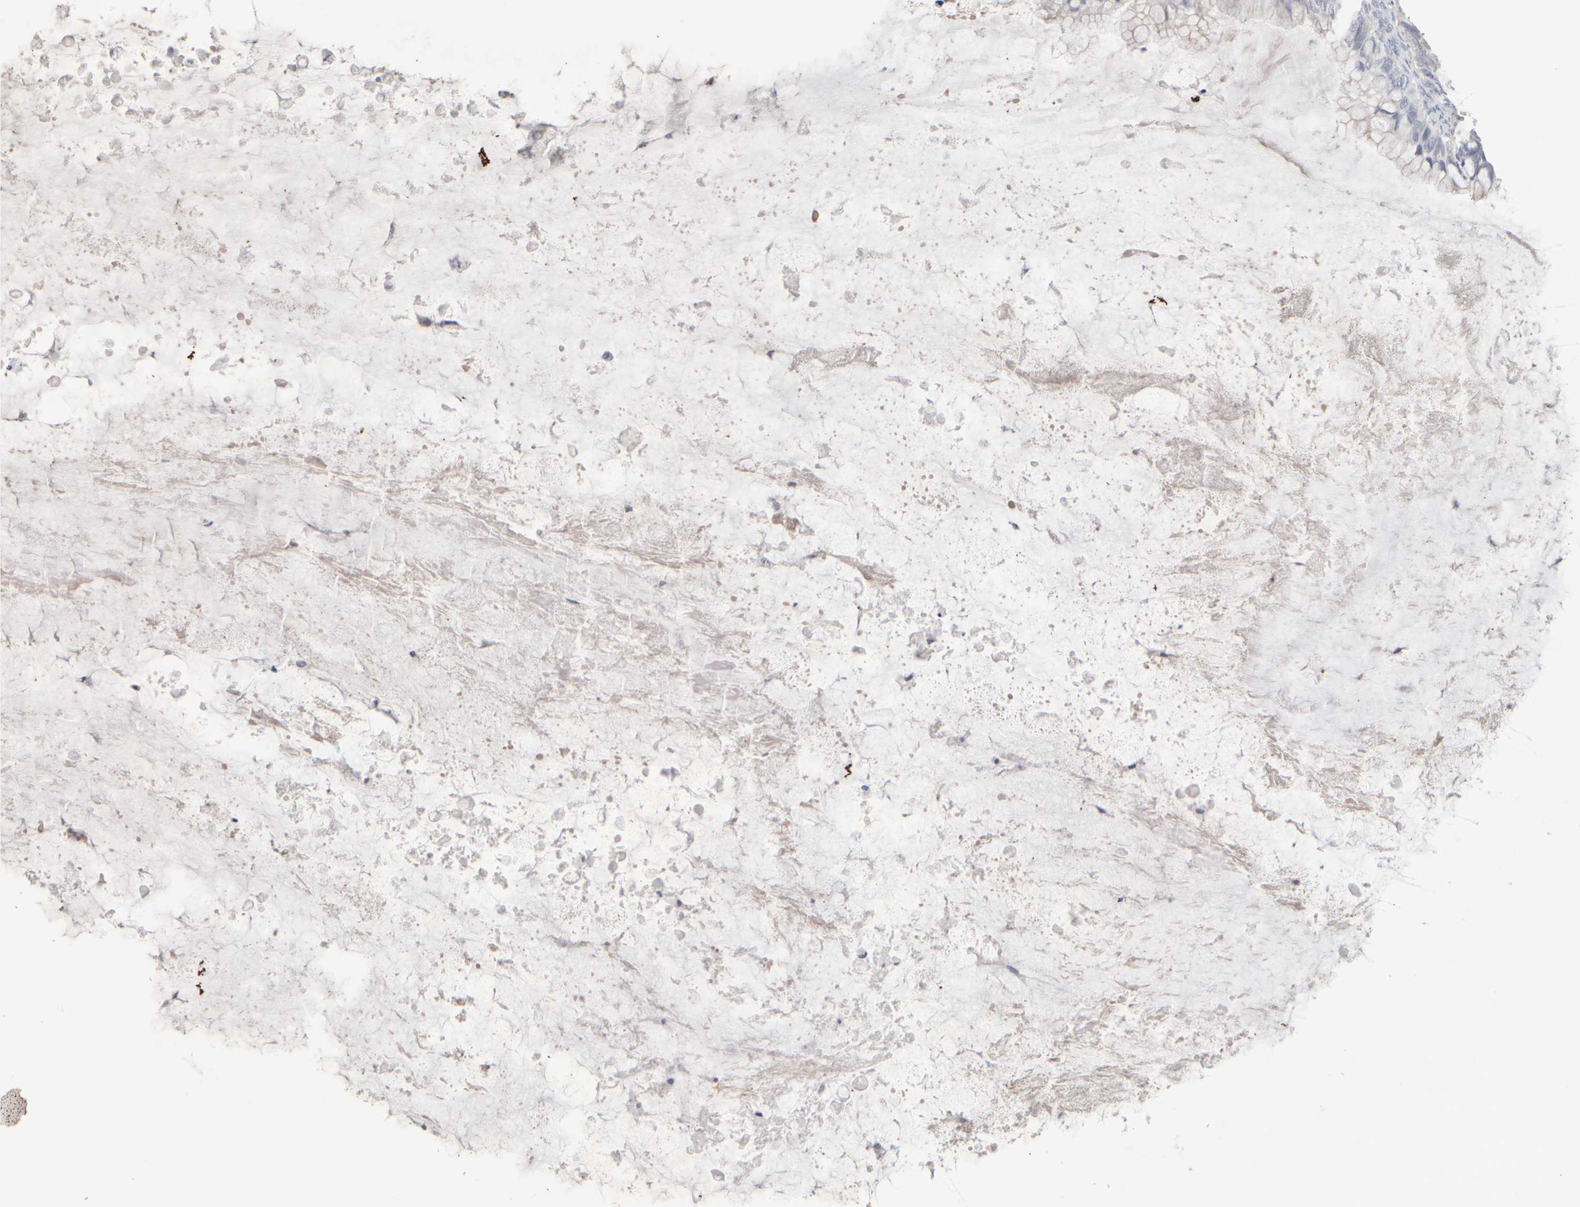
{"staining": {"intensity": "weak", "quantity": "<25%", "location": "cytoplasmic/membranous"}, "tissue": "ovarian cancer", "cell_type": "Tumor cells", "image_type": "cancer", "snomed": [{"axis": "morphology", "description": "Cystadenocarcinoma, mucinous, NOS"}, {"axis": "topography", "description": "Ovary"}], "caption": "Immunohistochemistry (IHC) micrograph of ovarian mucinous cystadenocarcinoma stained for a protein (brown), which exhibits no expression in tumor cells.", "gene": "ZNF112", "patient": {"sex": "female", "age": 80}}